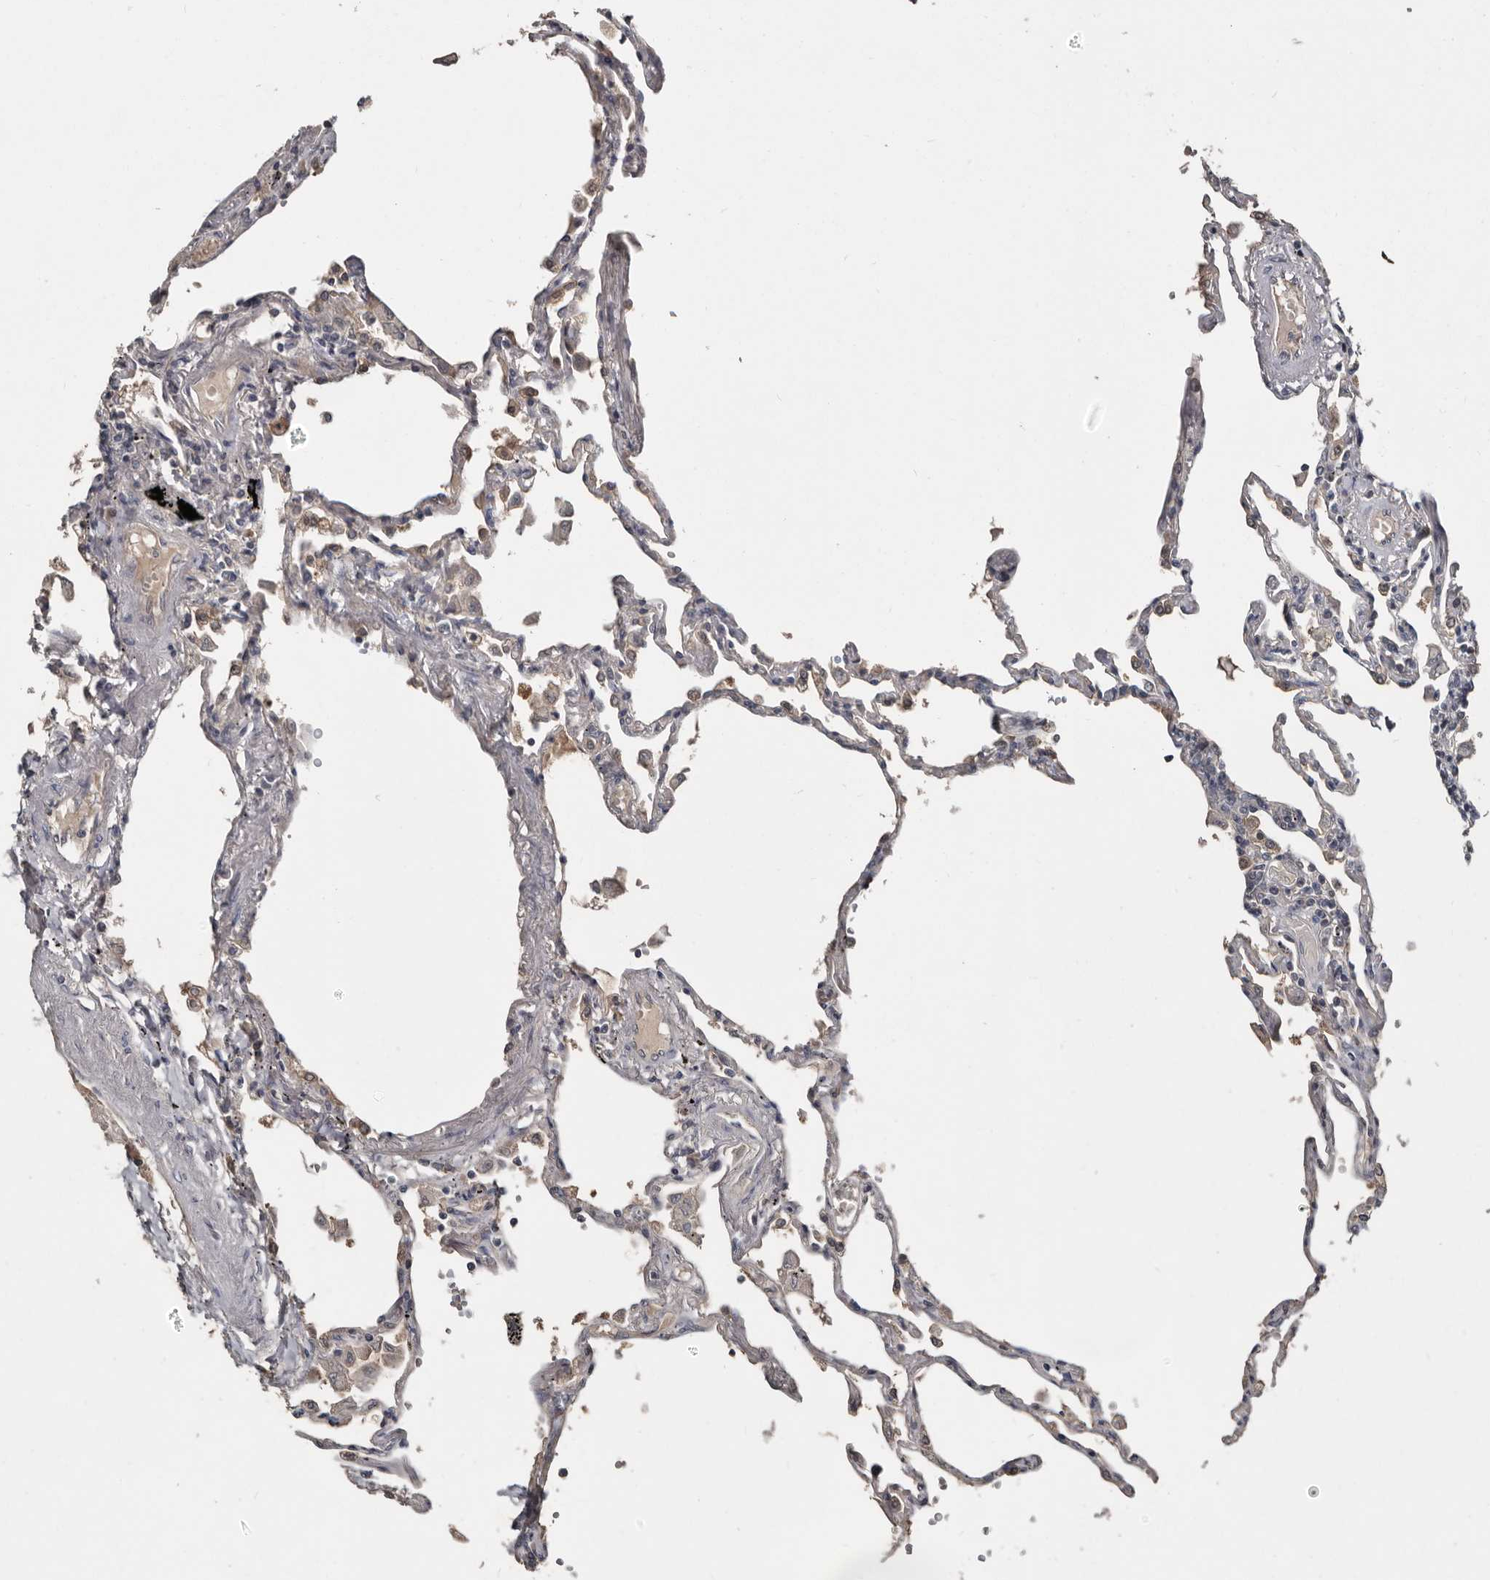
{"staining": {"intensity": "weak", "quantity": "25%-75%", "location": "cytoplasmic/membranous"}, "tissue": "lung", "cell_type": "Alveolar cells", "image_type": "normal", "snomed": [{"axis": "morphology", "description": "Normal tissue, NOS"}, {"axis": "topography", "description": "Lung"}], "caption": "Lung stained with immunohistochemistry (IHC) reveals weak cytoplasmic/membranous expression in approximately 25%-75% of alveolar cells.", "gene": "RBKS", "patient": {"sex": "female", "age": 67}}